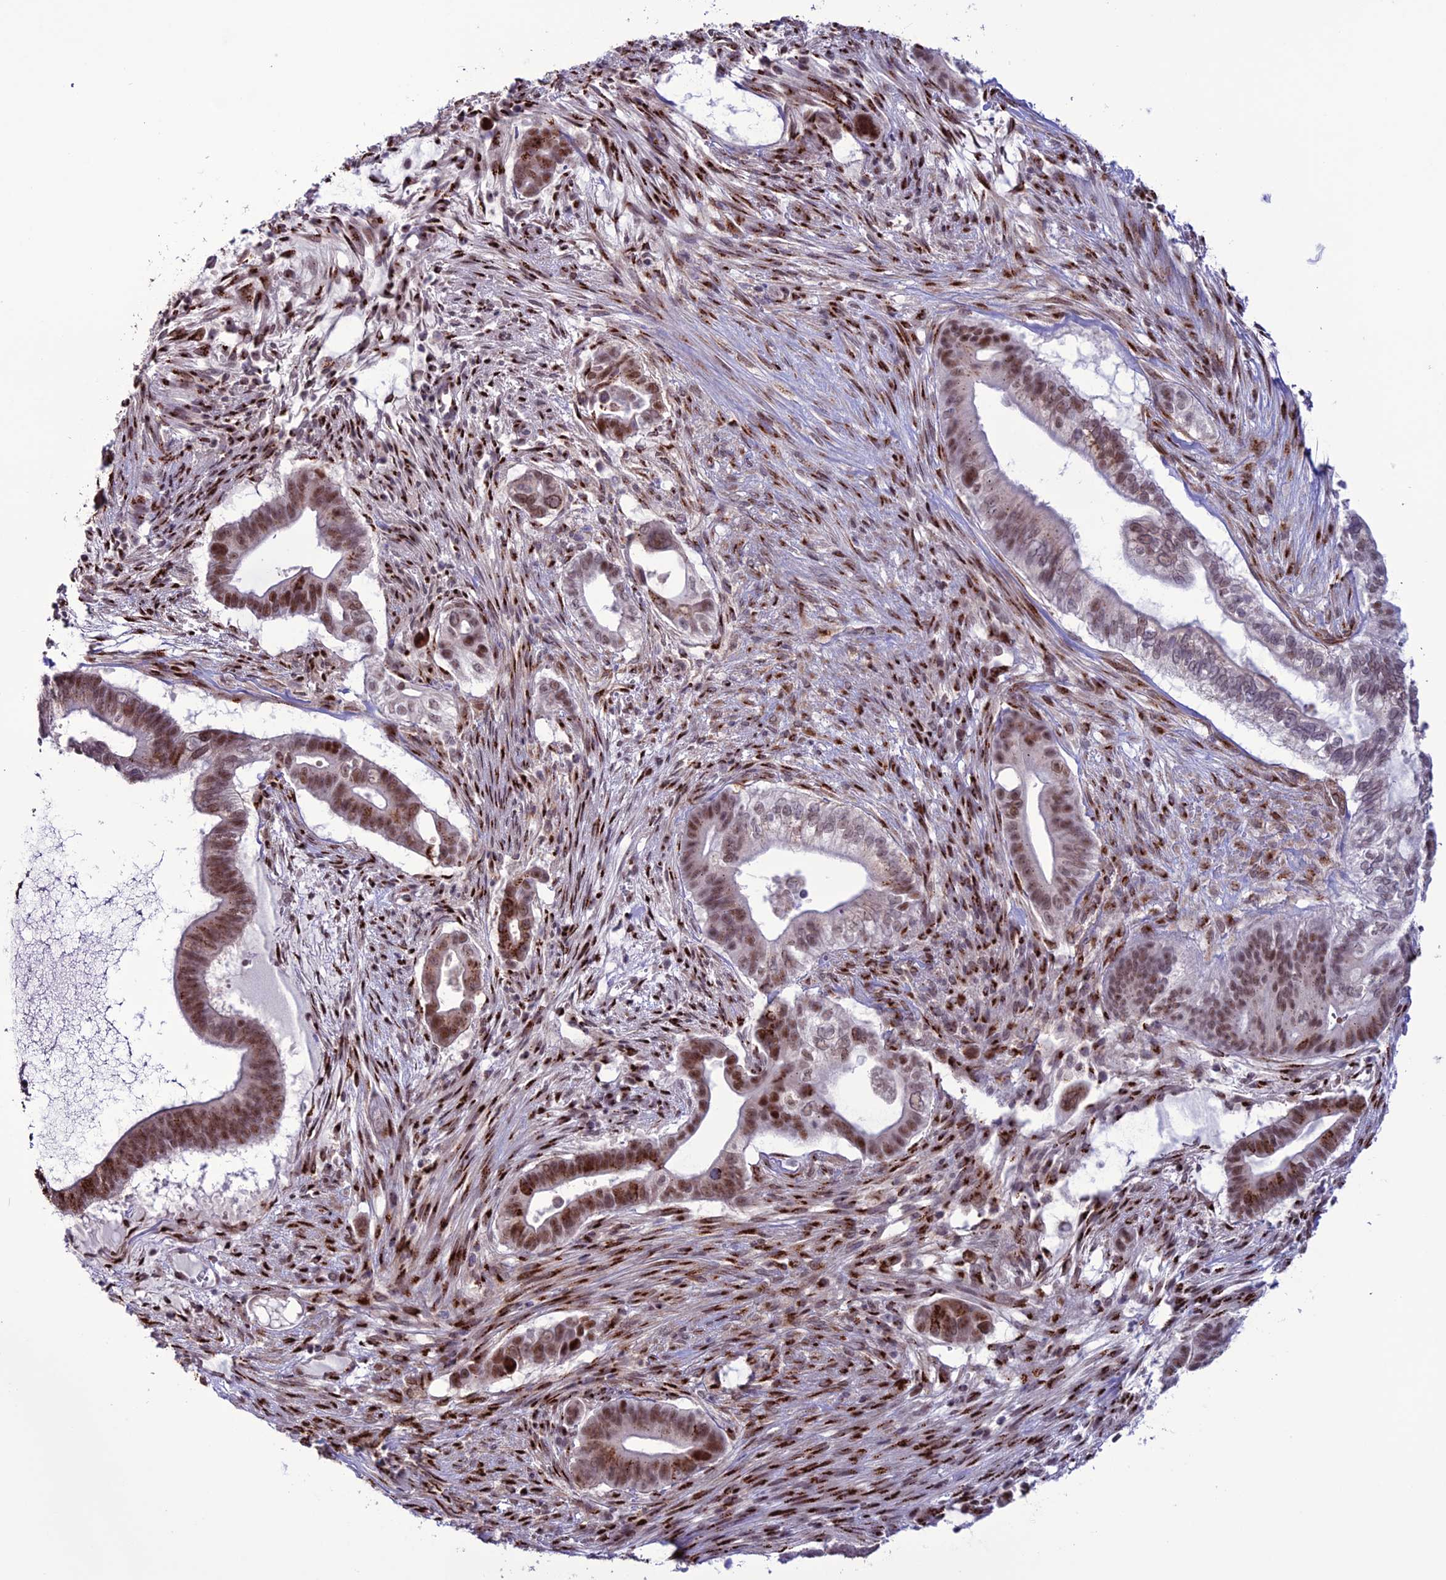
{"staining": {"intensity": "strong", "quantity": "25%-75%", "location": "cytoplasmic/membranous,nuclear"}, "tissue": "pancreatic cancer", "cell_type": "Tumor cells", "image_type": "cancer", "snomed": [{"axis": "morphology", "description": "Adenocarcinoma, NOS"}, {"axis": "topography", "description": "Pancreas"}], "caption": "Strong cytoplasmic/membranous and nuclear positivity is identified in approximately 25%-75% of tumor cells in adenocarcinoma (pancreatic).", "gene": "PLEKHA4", "patient": {"sex": "male", "age": 68}}